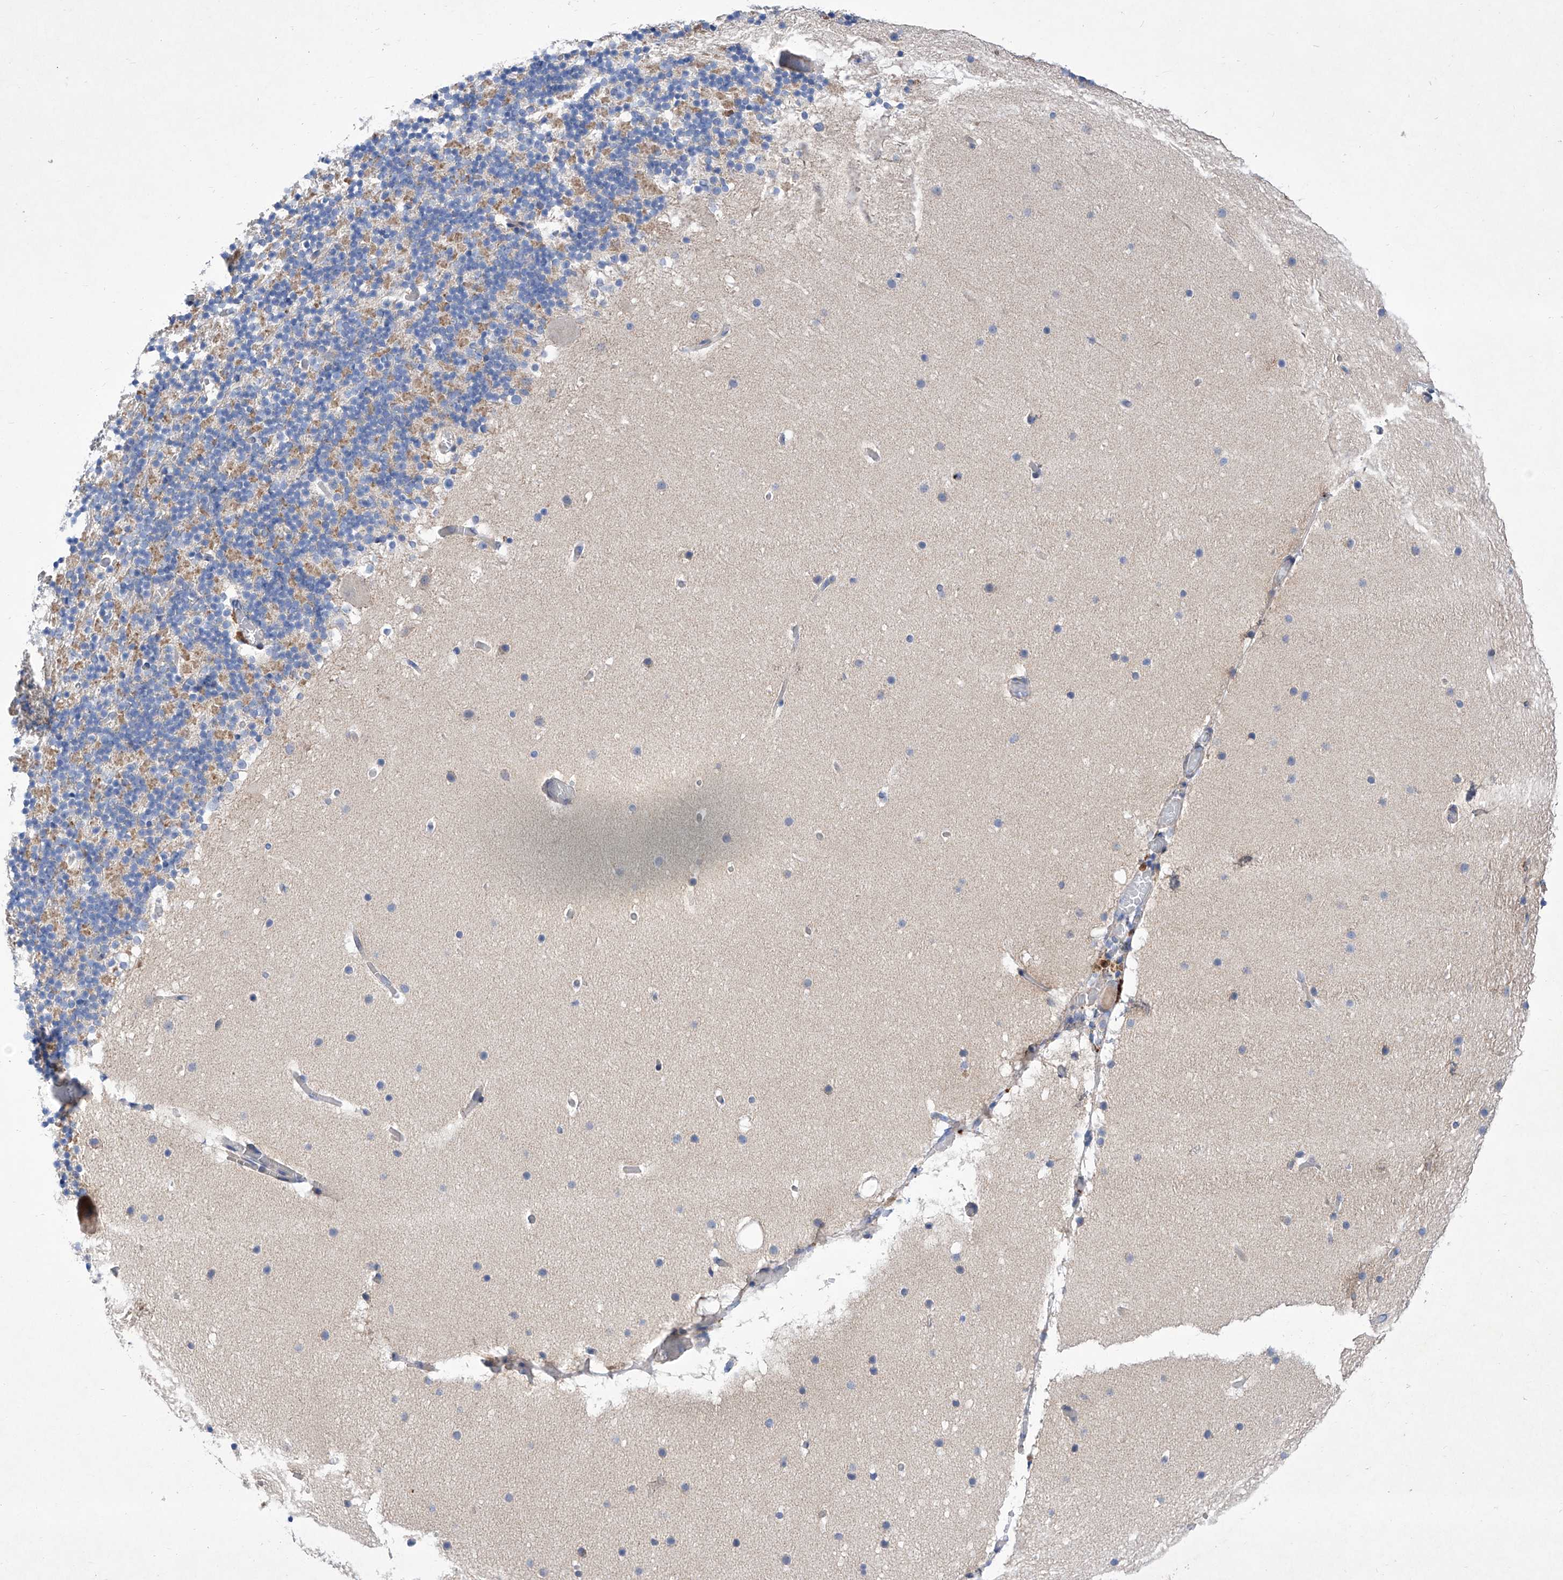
{"staining": {"intensity": "moderate", "quantity": "25%-75%", "location": "cytoplasmic/membranous"}, "tissue": "cerebellum", "cell_type": "Cells in granular layer", "image_type": "normal", "snomed": [{"axis": "morphology", "description": "Normal tissue, NOS"}, {"axis": "topography", "description": "Cerebellum"}], "caption": "Cells in granular layer demonstrate medium levels of moderate cytoplasmic/membranous positivity in approximately 25%-75% of cells in normal cerebellum.", "gene": "SRBD1", "patient": {"sex": "male", "age": 57}}